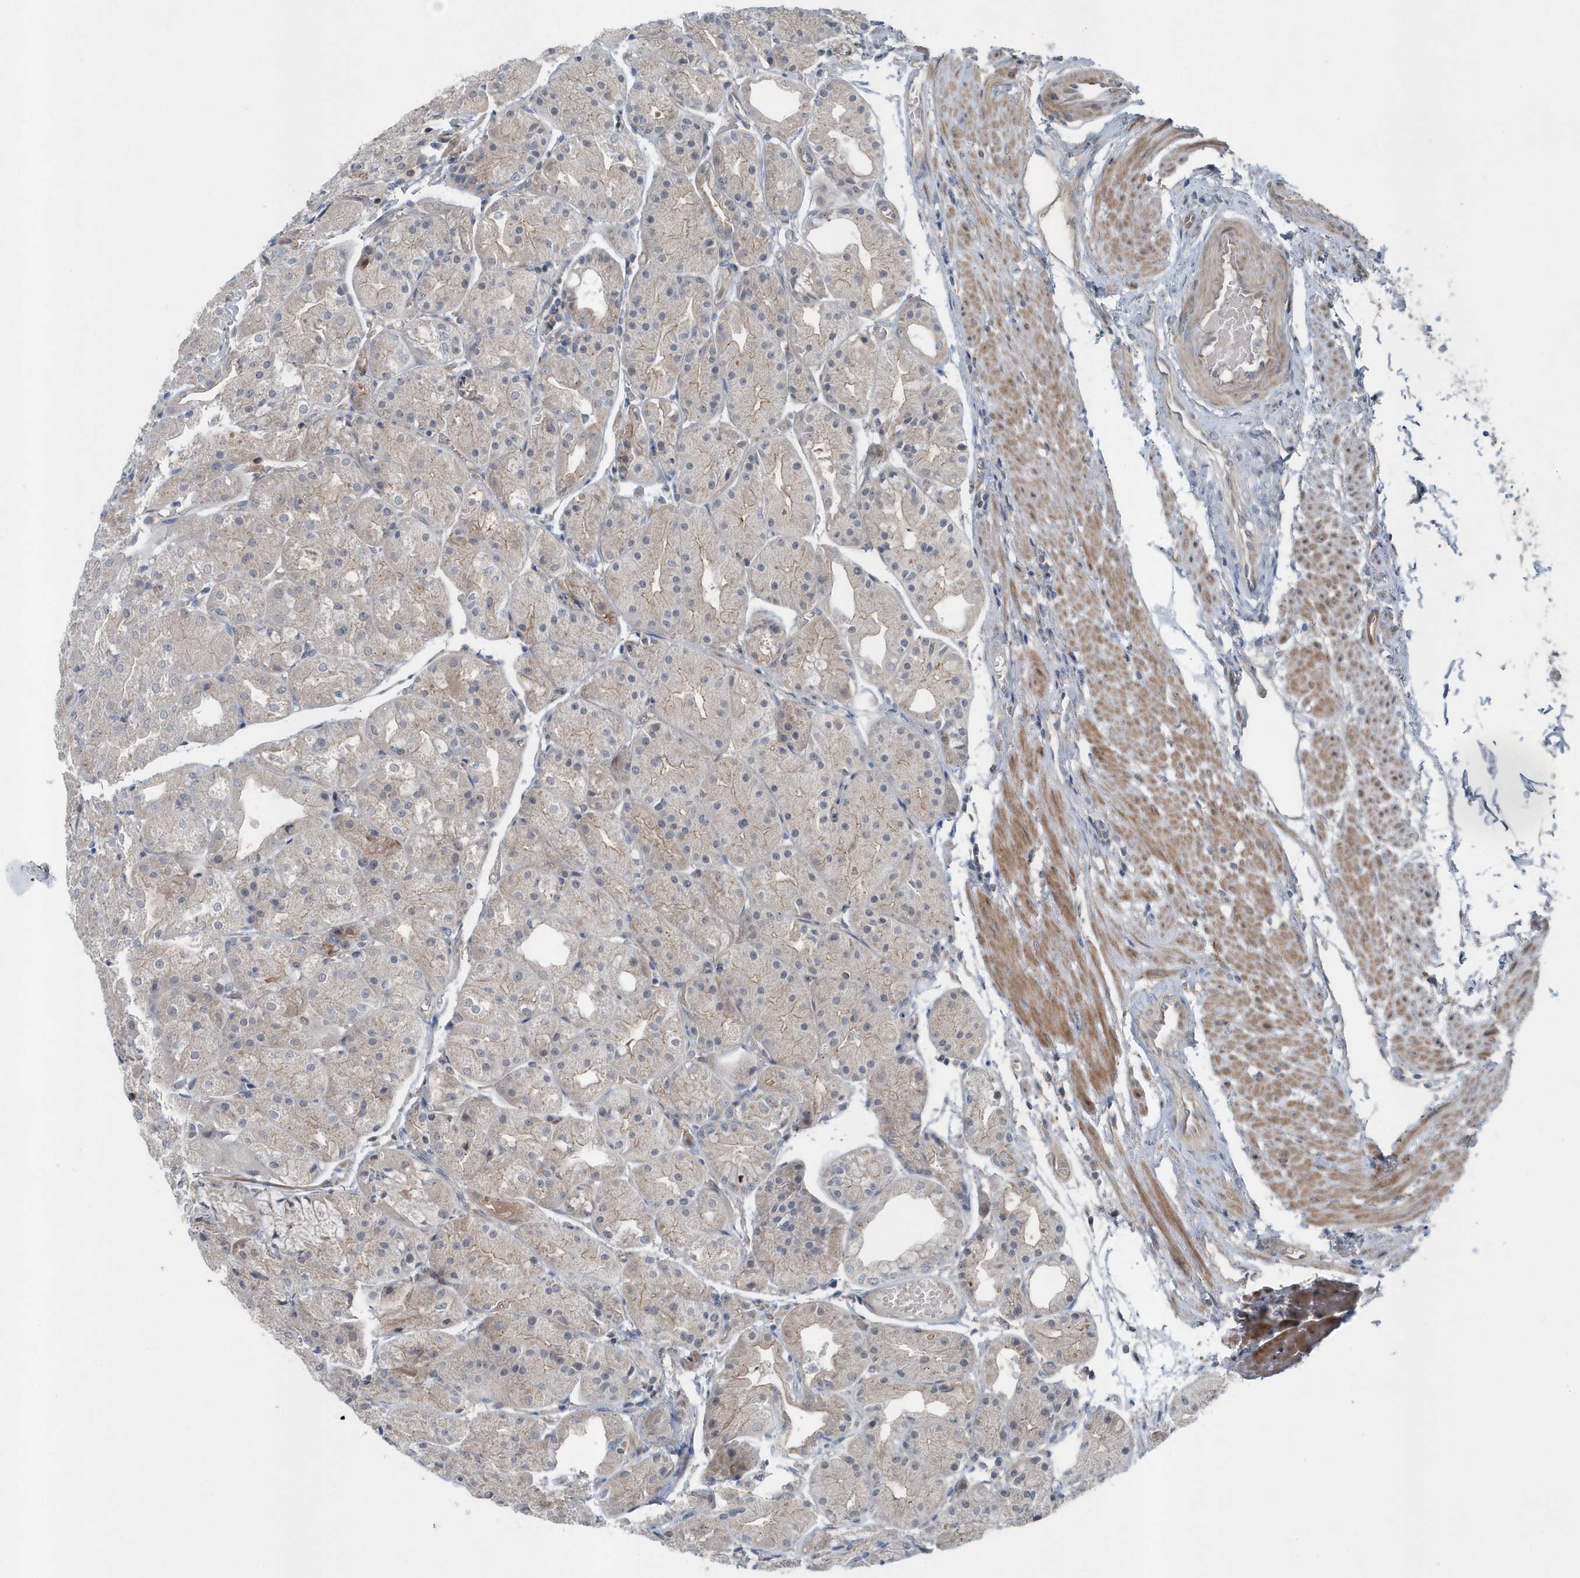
{"staining": {"intensity": "weak", "quantity": "<25%", "location": "cytoplasmic/membranous"}, "tissue": "stomach", "cell_type": "Glandular cells", "image_type": "normal", "snomed": [{"axis": "morphology", "description": "Normal tissue, NOS"}, {"axis": "topography", "description": "Stomach, upper"}], "caption": "A high-resolution micrograph shows immunohistochemistry staining of unremarkable stomach, which shows no significant expression in glandular cells. (DAB (3,3'-diaminobenzidine) immunohistochemistry (IHC), high magnification).", "gene": "MCC", "patient": {"sex": "male", "age": 72}}